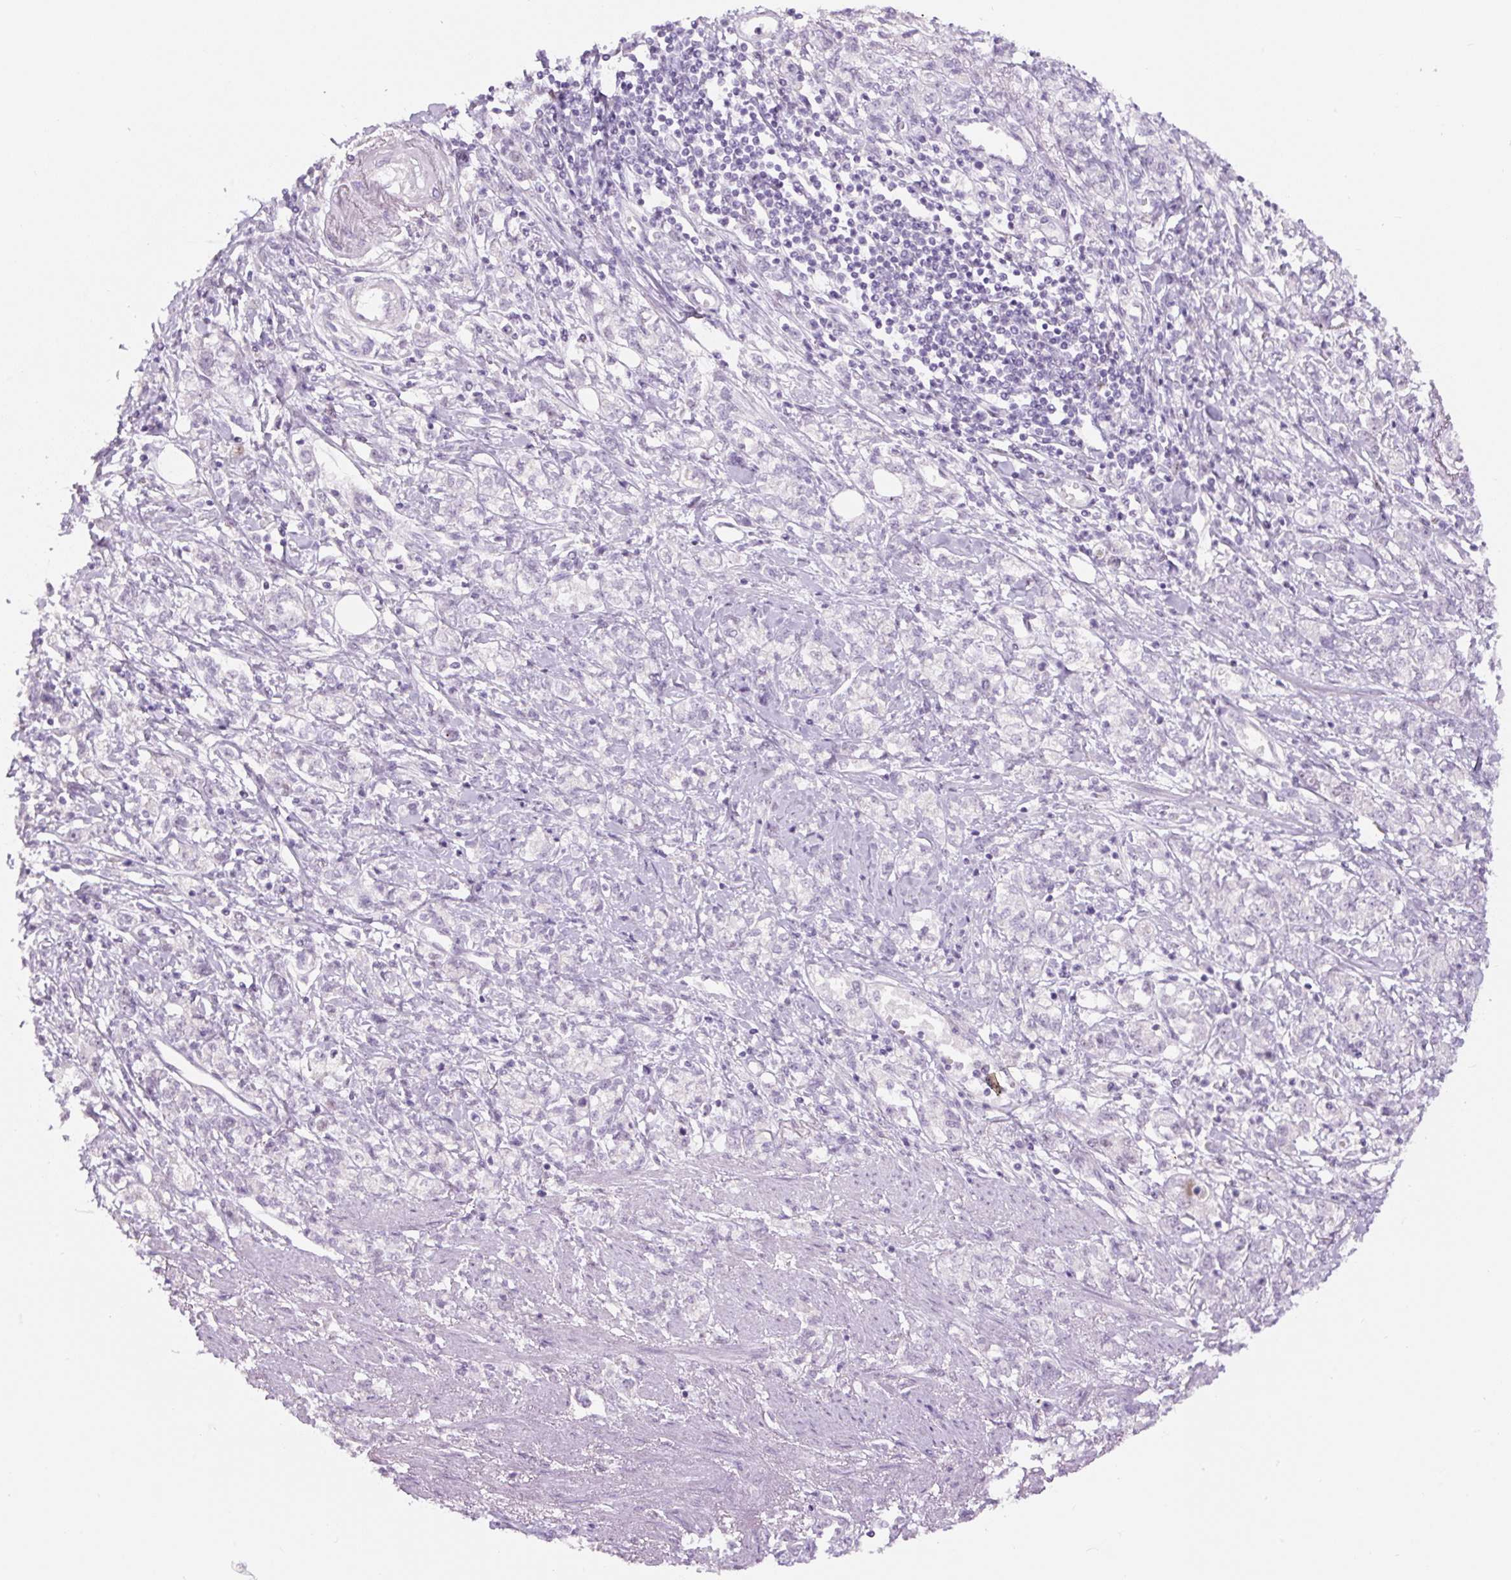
{"staining": {"intensity": "negative", "quantity": "none", "location": "none"}, "tissue": "stomach cancer", "cell_type": "Tumor cells", "image_type": "cancer", "snomed": [{"axis": "morphology", "description": "Adenocarcinoma, NOS"}, {"axis": "topography", "description": "Stomach"}], "caption": "IHC micrograph of stomach adenocarcinoma stained for a protein (brown), which displays no expression in tumor cells.", "gene": "SIX1", "patient": {"sex": "female", "age": 76}}